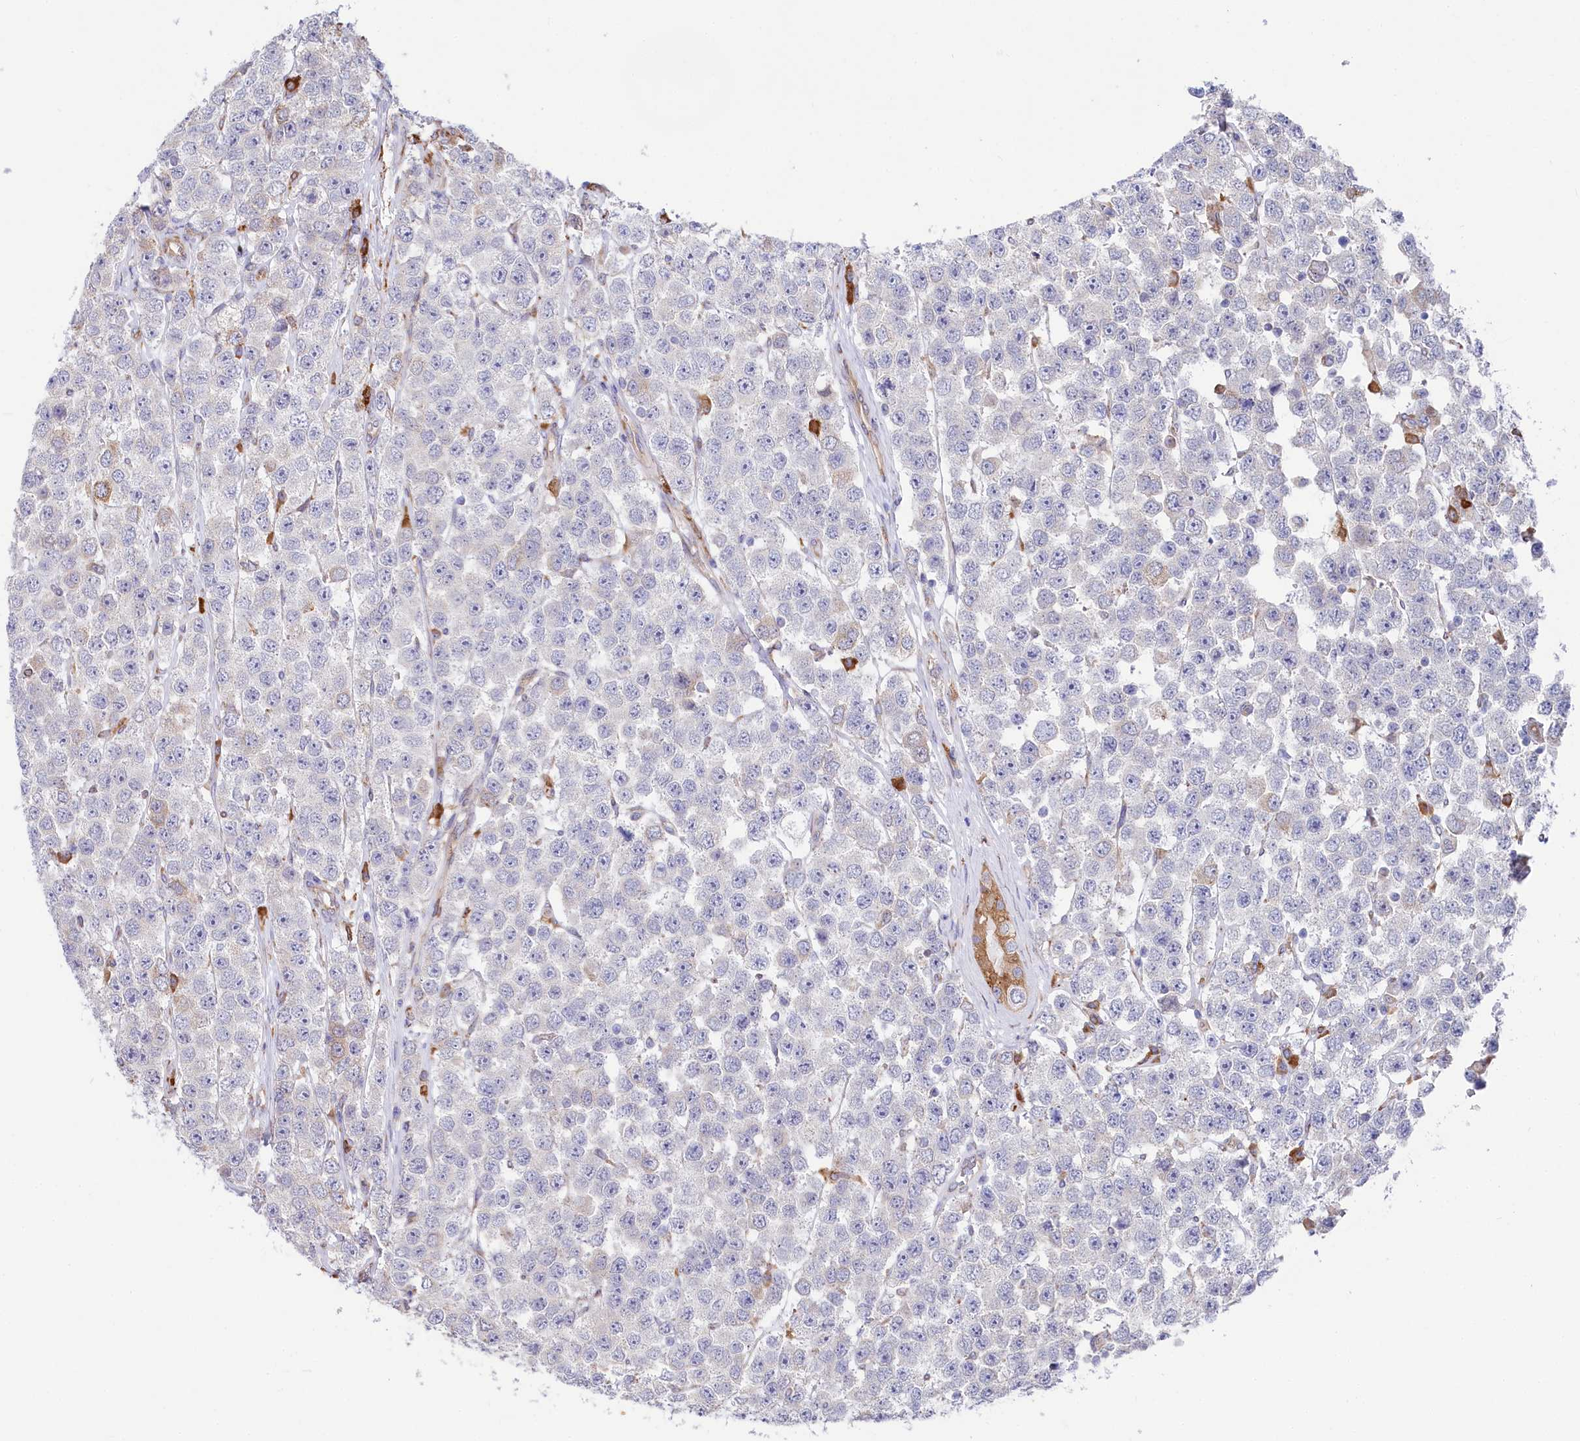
{"staining": {"intensity": "negative", "quantity": "none", "location": "none"}, "tissue": "testis cancer", "cell_type": "Tumor cells", "image_type": "cancer", "snomed": [{"axis": "morphology", "description": "Seminoma, NOS"}, {"axis": "topography", "description": "Testis"}], "caption": "Protein analysis of testis cancer demonstrates no significant positivity in tumor cells.", "gene": "CHID1", "patient": {"sex": "male", "age": 28}}